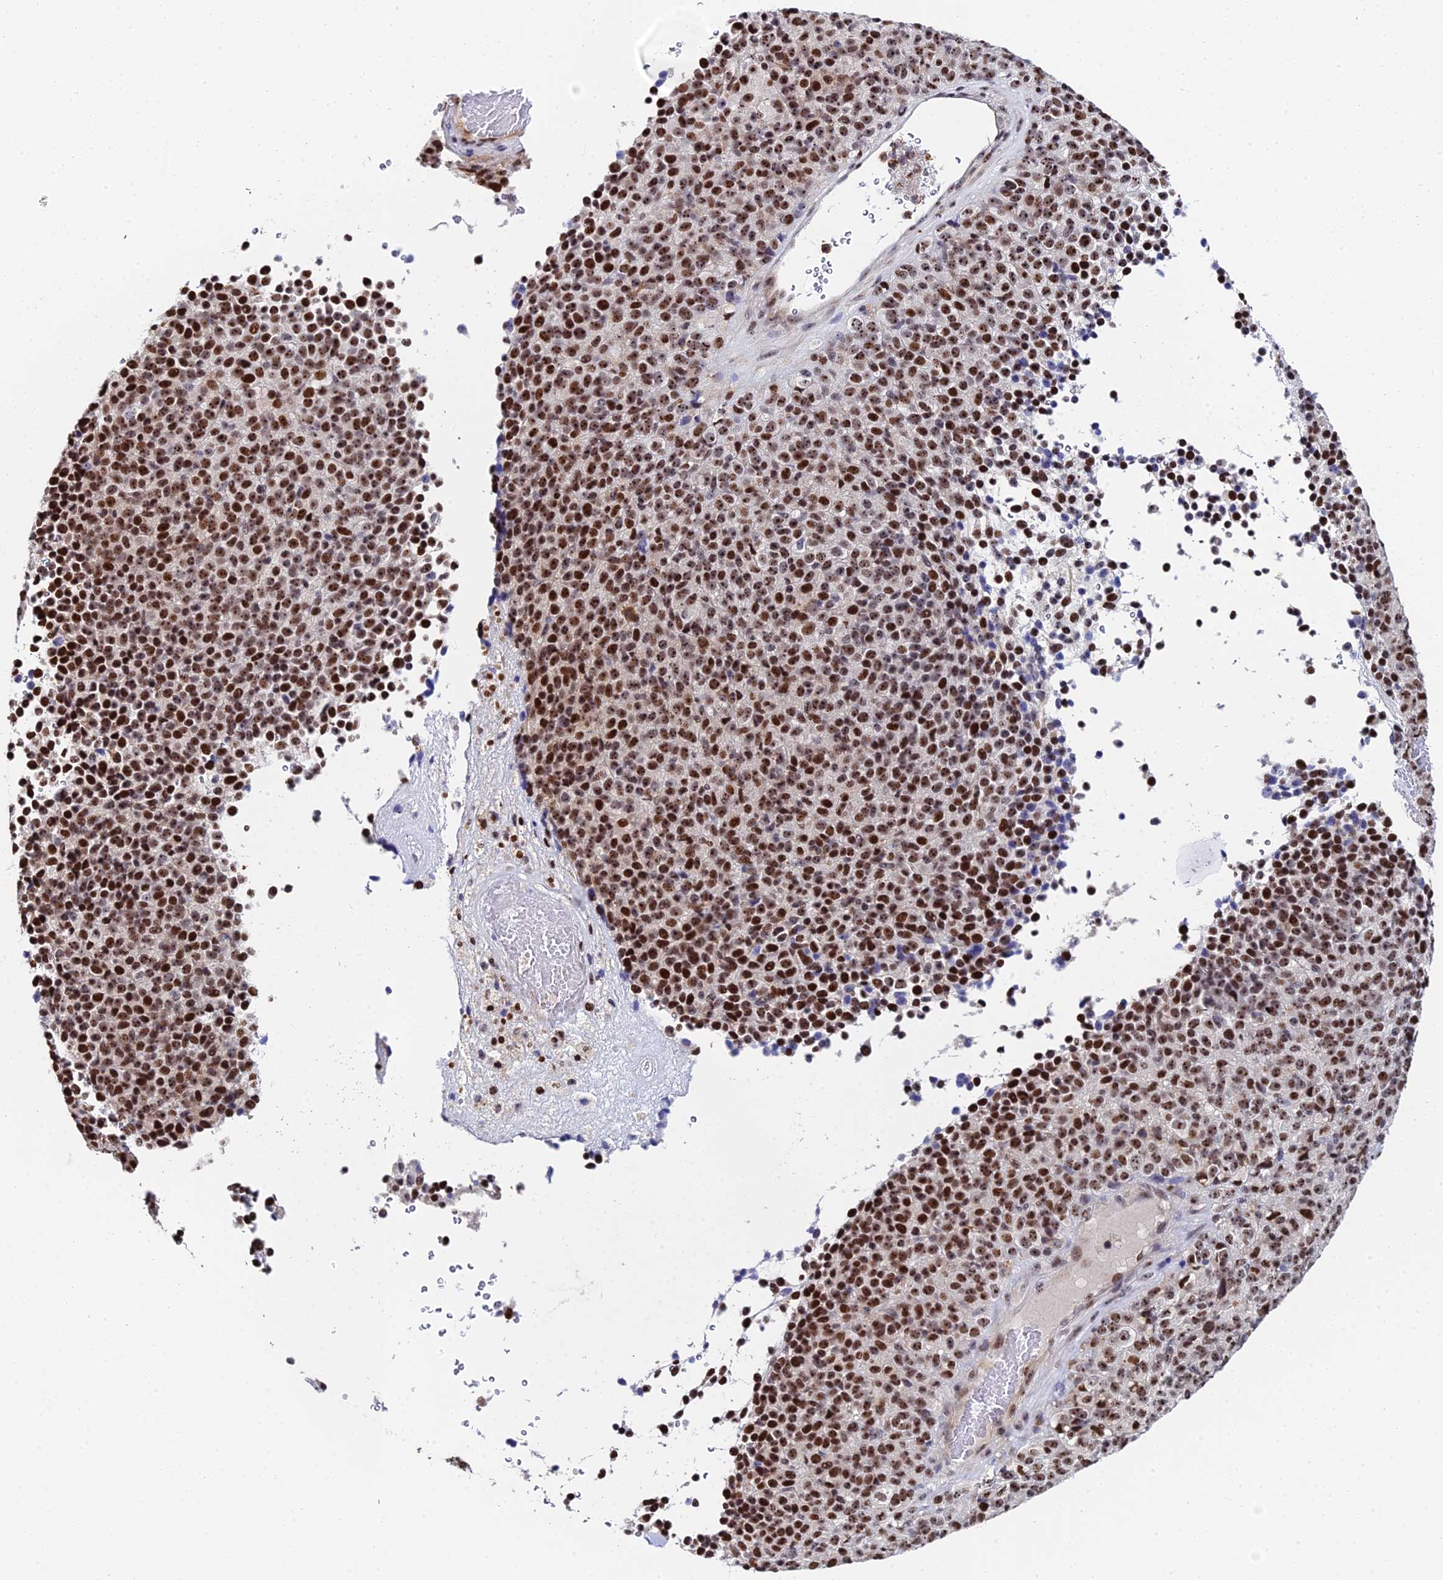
{"staining": {"intensity": "strong", "quantity": ">75%", "location": "nuclear"}, "tissue": "melanoma", "cell_type": "Tumor cells", "image_type": "cancer", "snomed": [{"axis": "morphology", "description": "Malignant melanoma, Metastatic site"}, {"axis": "topography", "description": "Brain"}], "caption": "Malignant melanoma (metastatic site) stained with DAB immunohistochemistry (IHC) shows high levels of strong nuclear staining in approximately >75% of tumor cells.", "gene": "TIFA", "patient": {"sex": "female", "age": 56}}